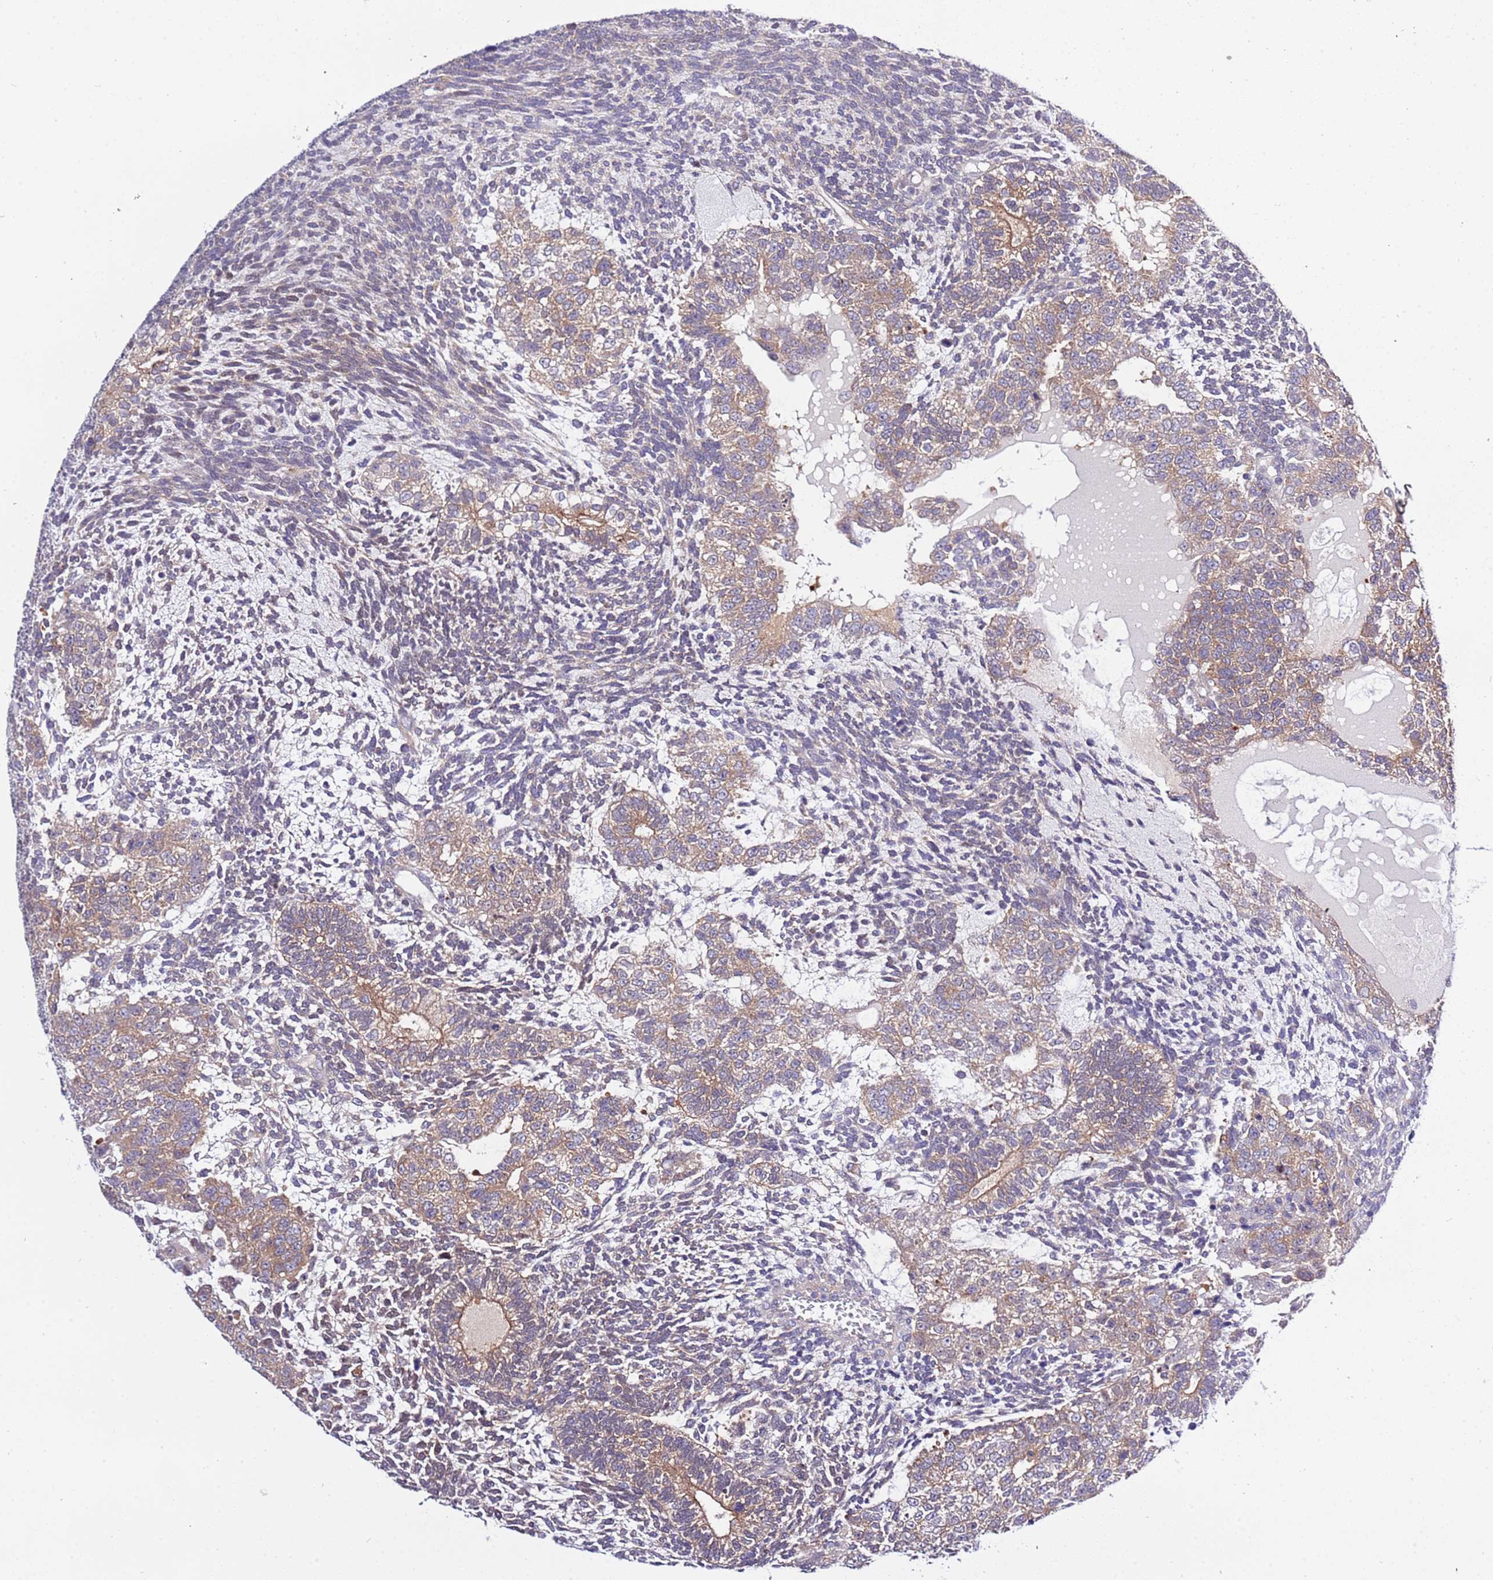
{"staining": {"intensity": "moderate", "quantity": "25%-75%", "location": "cytoplasmic/membranous"}, "tissue": "testis cancer", "cell_type": "Tumor cells", "image_type": "cancer", "snomed": [{"axis": "morphology", "description": "Carcinoma, Embryonal, NOS"}, {"axis": "topography", "description": "Testis"}], "caption": "This micrograph displays immunohistochemistry staining of human embryonal carcinoma (testis), with medium moderate cytoplasmic/membranous staining in about 25%-75% of tumor cells.", "gene": "STIP1", "patient": {"sex": "male", "age": 23}}